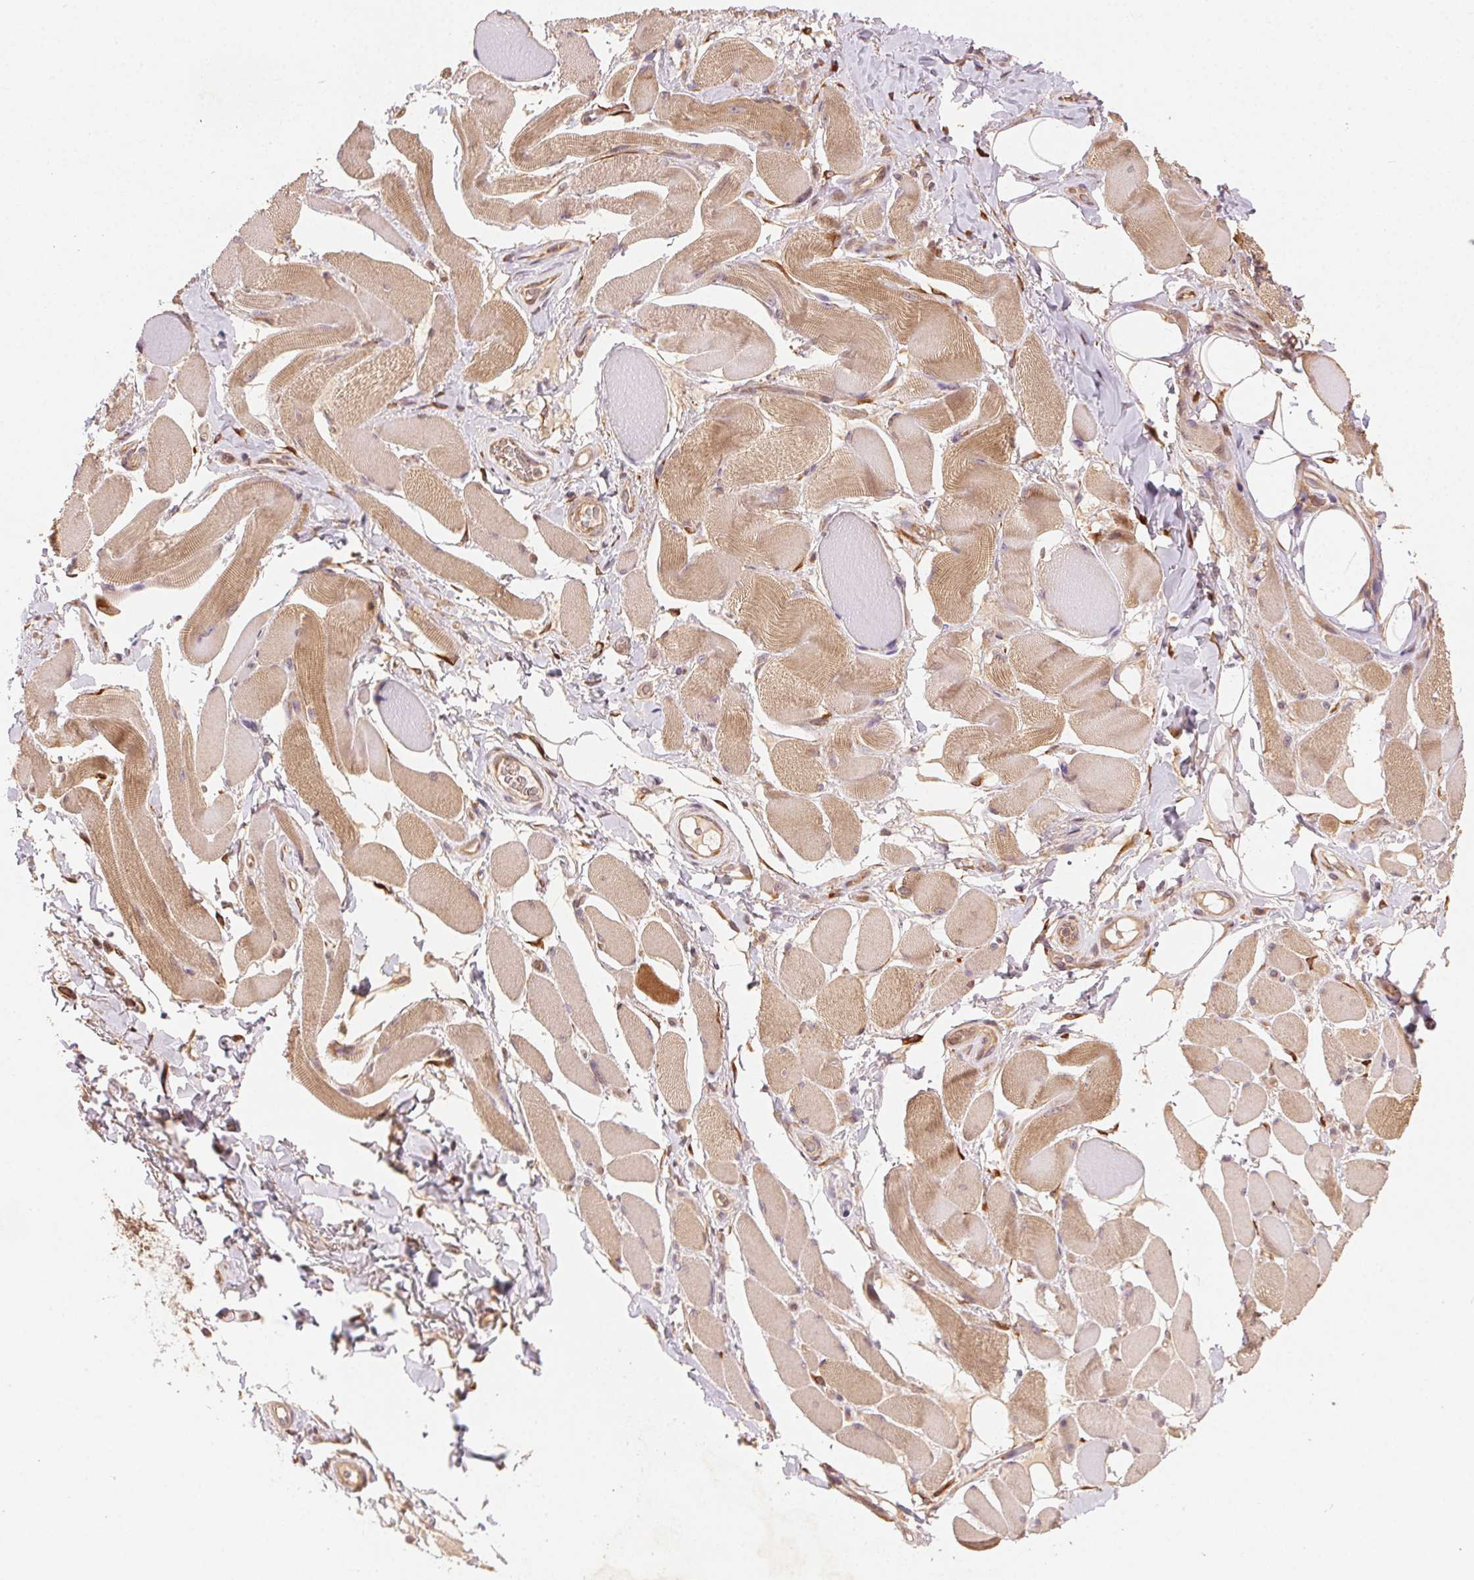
{"staining": {"intensity": "moderate", "quantity": ">75%", "location": "cytoplasmic/membranous"}, "tissue": "skeletal muscle", "cell_type": "Myocytes", "image_type": "normal", "snomed": [{"axis": "morphology", "description": "Normal tissue, NOS"}, {"axis": "topography", "description": "Skeletal muscle"}, {"axis": "topography", "description": "Anal"}, {"axis": "topography", "description": "Peripheral nerve tissue"}], "caption": "This is a photomicrograph of immunohistochemistry (IHC) staining of benign skeletal muscle, which shows moderate staining in the cytoplasmic/membranous of myocytes.", "gene": "KLHL15", "patient": {"sex": "male", "age": 53}}